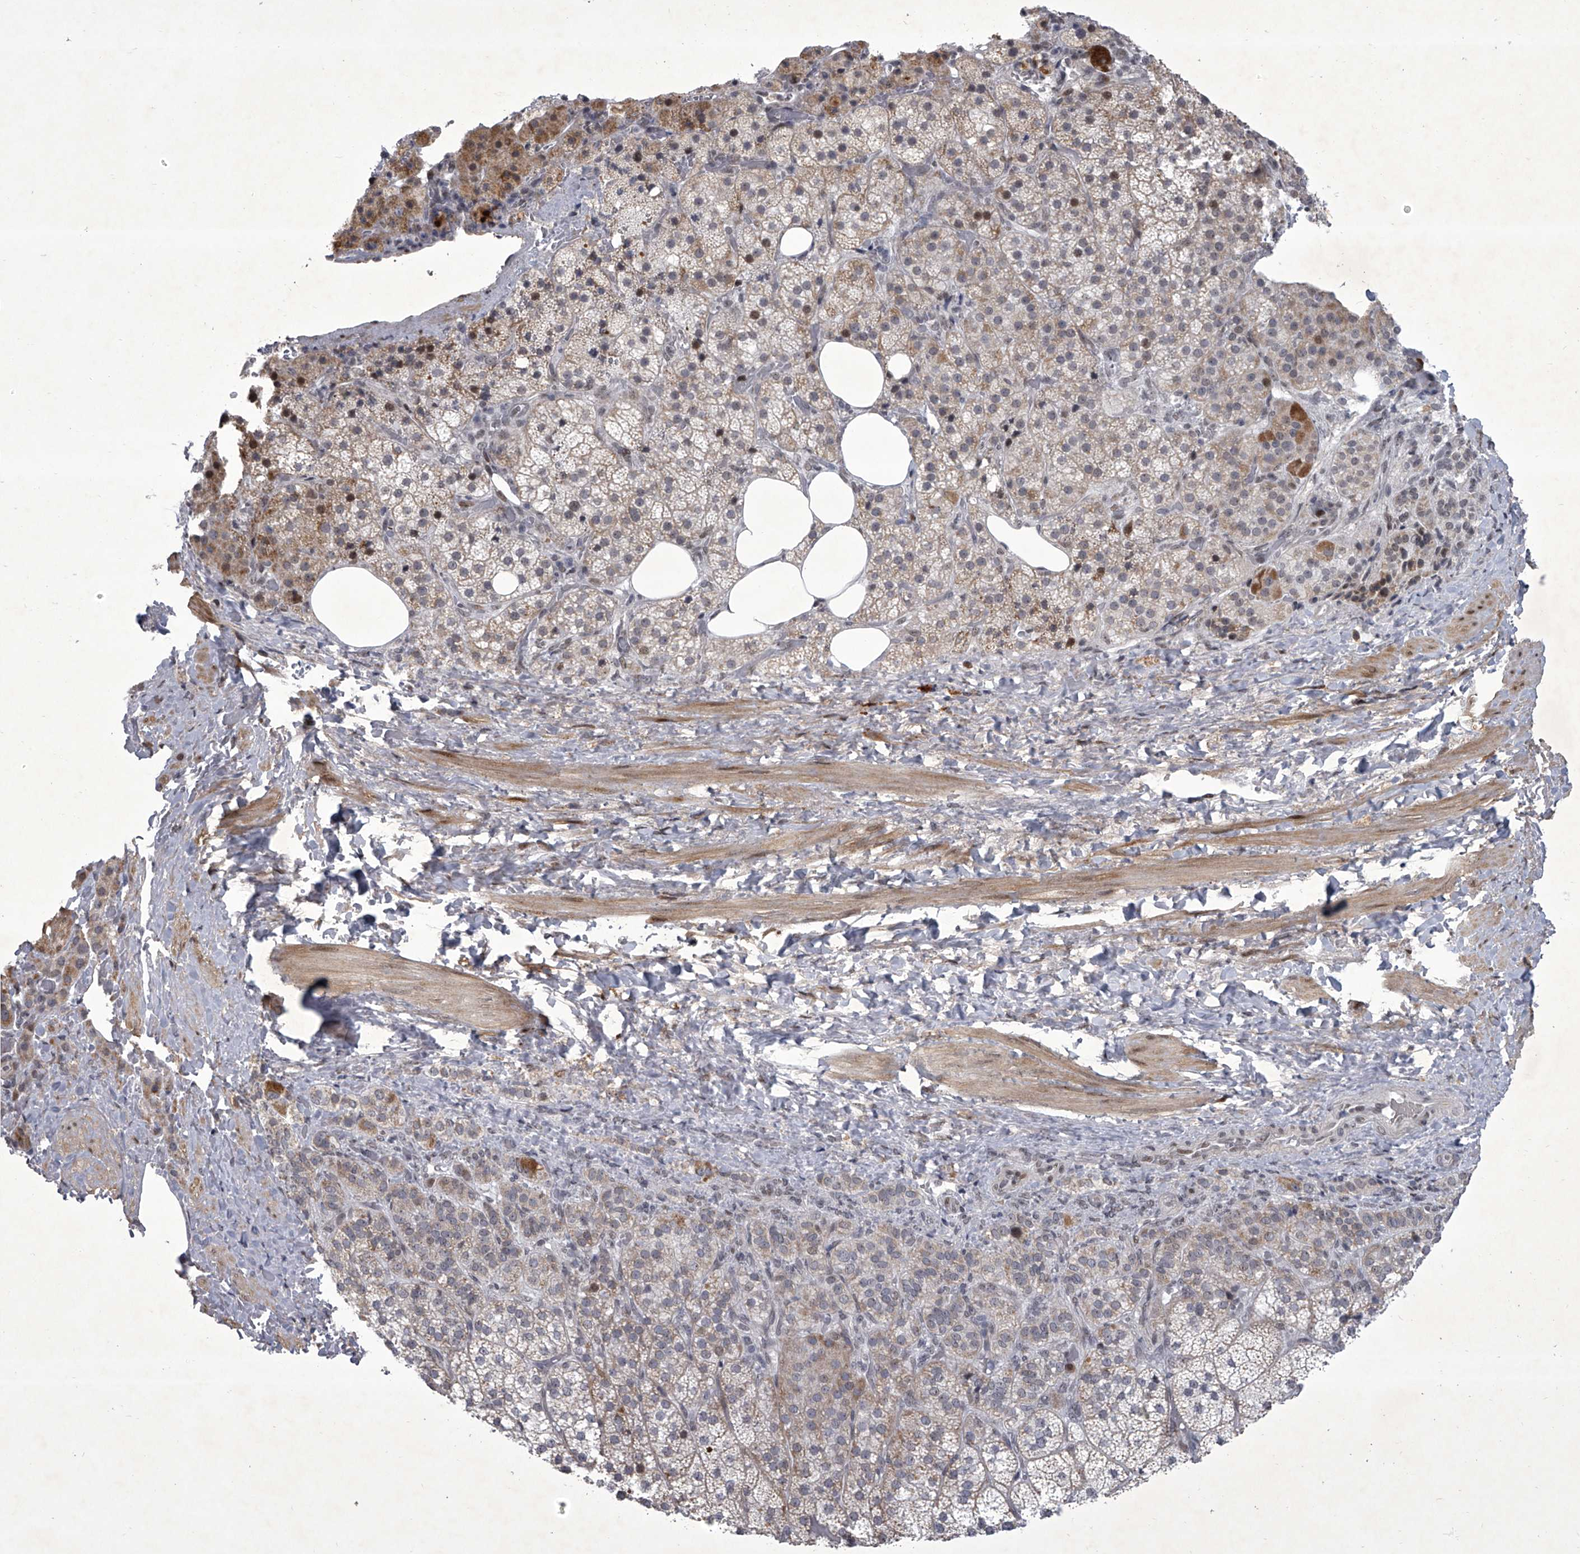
{"staining": {"intensity": "moderate", "quantity": "25%-75%", "location": "cytoplasmic/membranous,nuclear"}, "tissue": "adrenal gland", "cell_type": "Glandular cells", "image_type": "normal", "snomed": [{"axis": "morphology", "description": "Normal tissue, NOS"}, {"axis": "topography", "description": "Adrenal gland"}], "caption": "Immunohistochemistry staining of normal adrenal gland, which shows medium levels of moderate cytoplasmic/membranous,nuclear positivity in approximately 25%-75% of glandular cells indicating moderate cytoplasmic/membranous,nuclear protein positivity. The staining was performed using DAB (brown) for protein detection and nuclei were counterstained in hematoxylin (blue).", "gene": "MLLT1", "patient": {"sex": "female", "age": 59}}